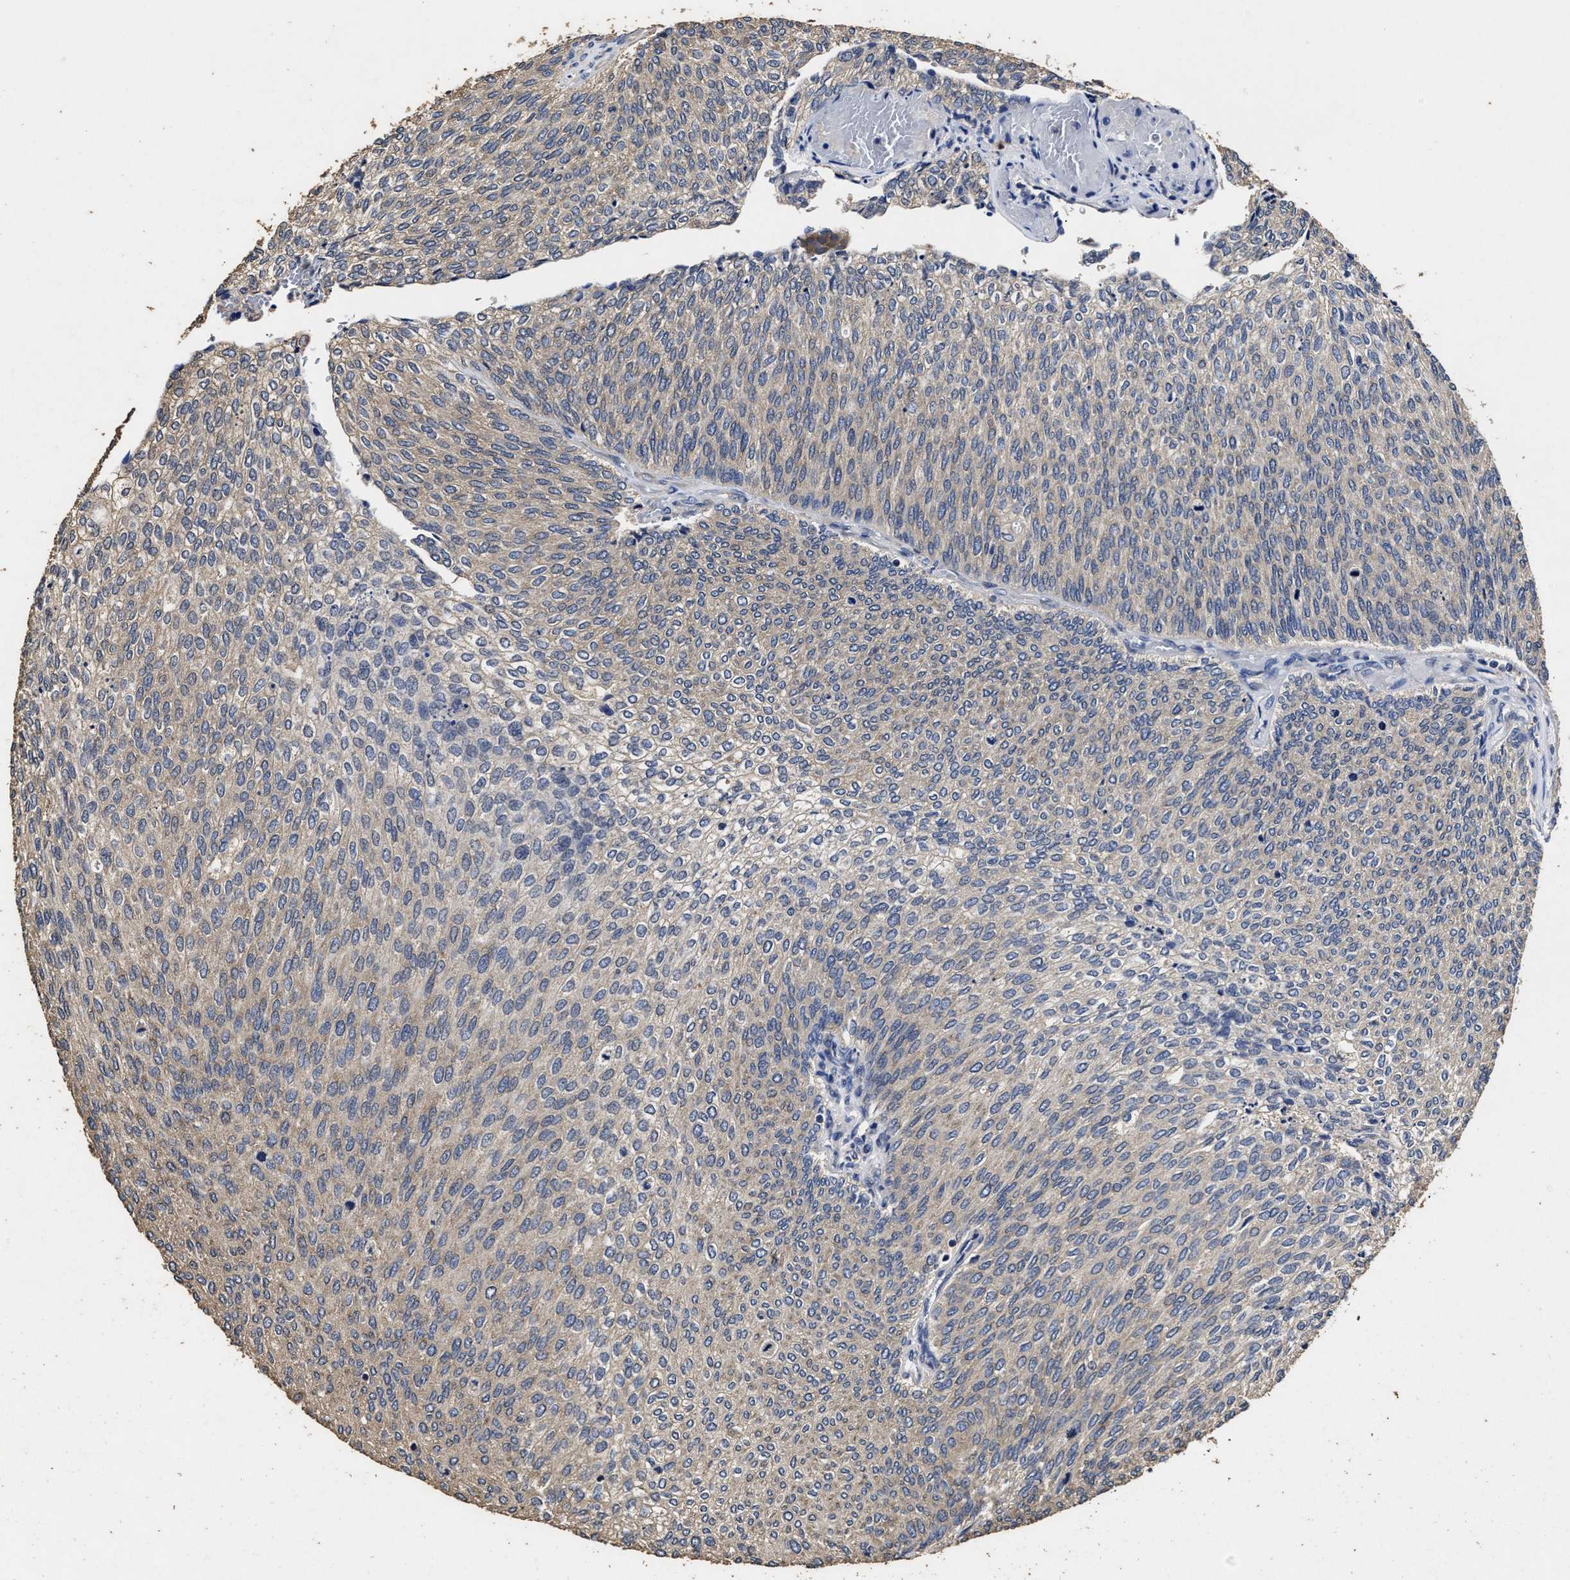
{"staining": {"intensity": "weak", "quantity": ">75%", "location": "cytoplasmic/membranous"}, "tissue": "urothelial cancer", "cell_type": "Tumor cells", "image_type": "cancer", "snomed": [{"axis": "morphology", "description": "Urothelial carcinoma, Low grade"}, {"axis": "topography", "description": "Urinary bladder"}], "caption": "Weak cytoplasmic/membranous positivity for a protein is present in about >75% of tumor cells of urothelial carcinoma (low-grade) using immunohistochemistry.", "gene": "PPM1K", "patient": {"sex": "female", "age": 79}}